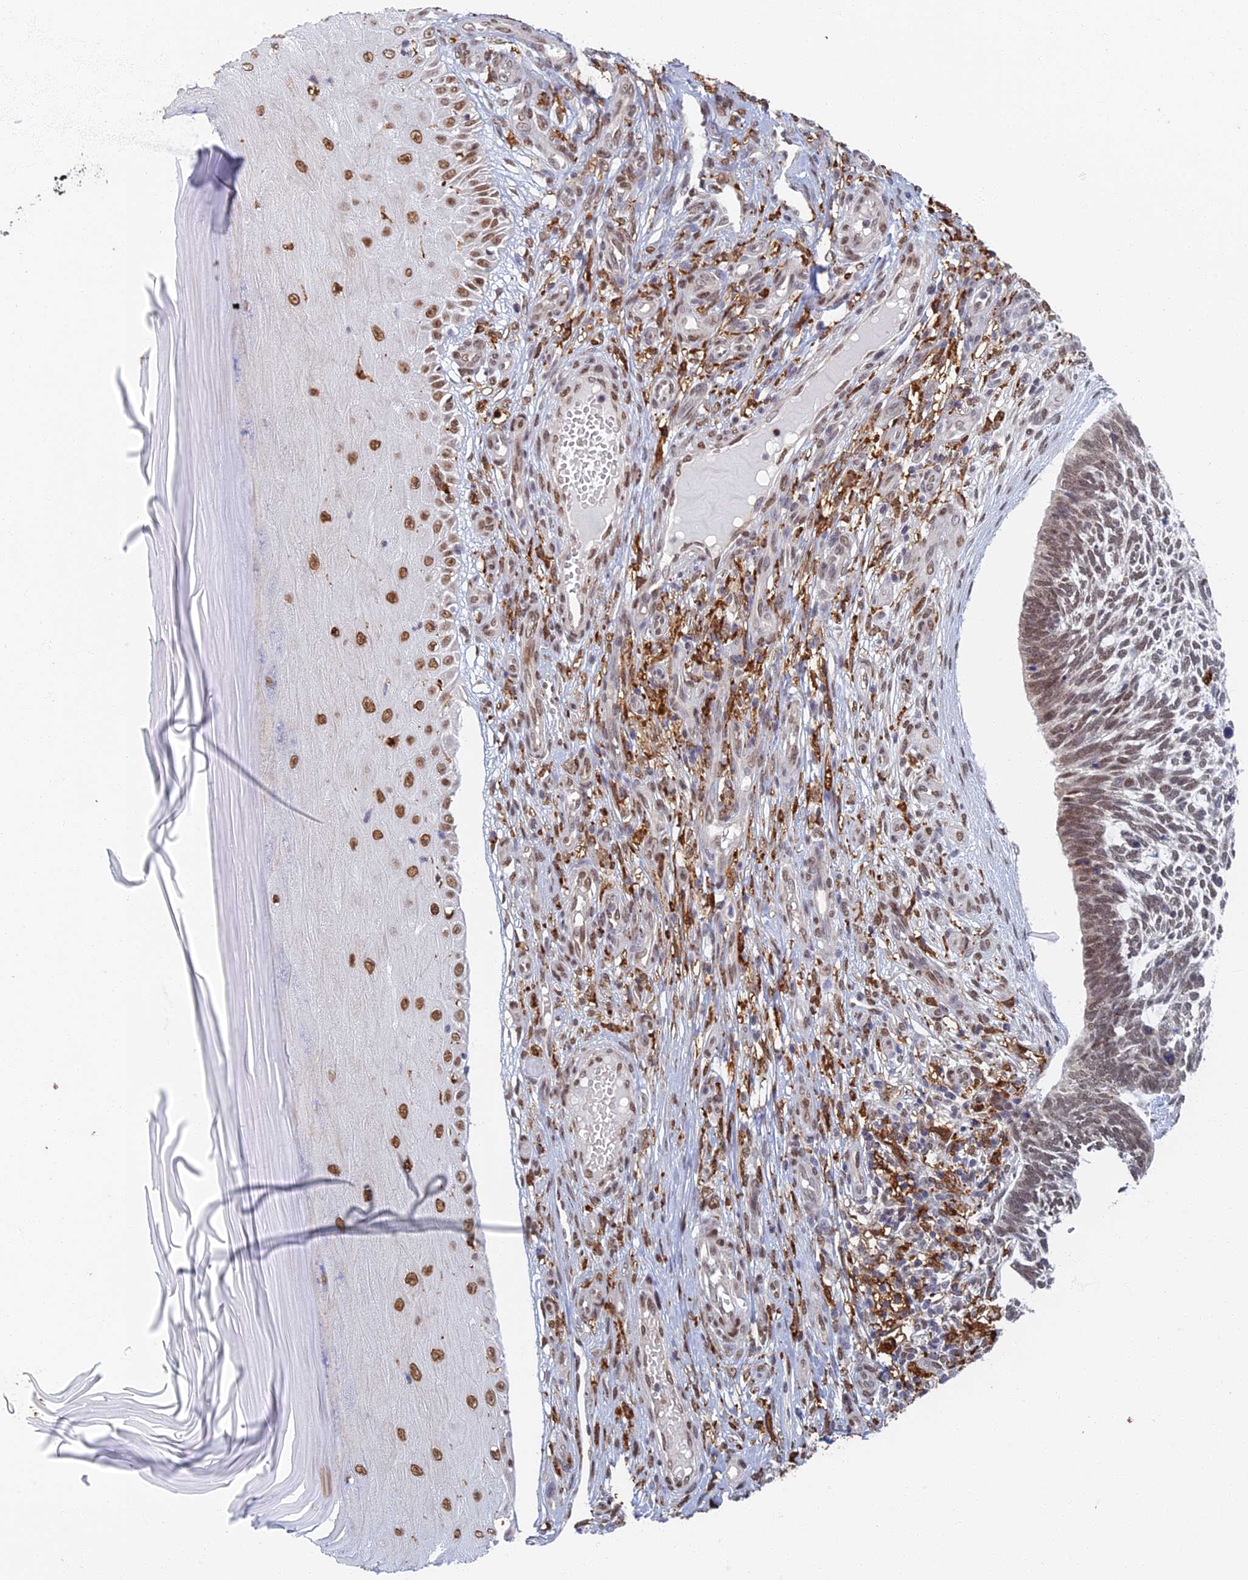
{"staining": {"intensity": "weak", "quantity": ">75%", "location": "nuclear"}, "tissue": "skin cancer", "cell_type": "Tumor cells", "image_type": "cancer", "snomed": [{"axis": "morphology", "description": "Basal cell carcinoma"}, {"axis": "topography", "description": "Skin"}], "caption": "Tumor cells show low levels of weak nuclear positivity in approximately >75% of cells in human skin basal cell carcinoma. (brown staining indicates protein expression, while blue staining denotes nuclei).", "gene": "GPATCH1", "patient": {"sex": "male", "age": 88}}